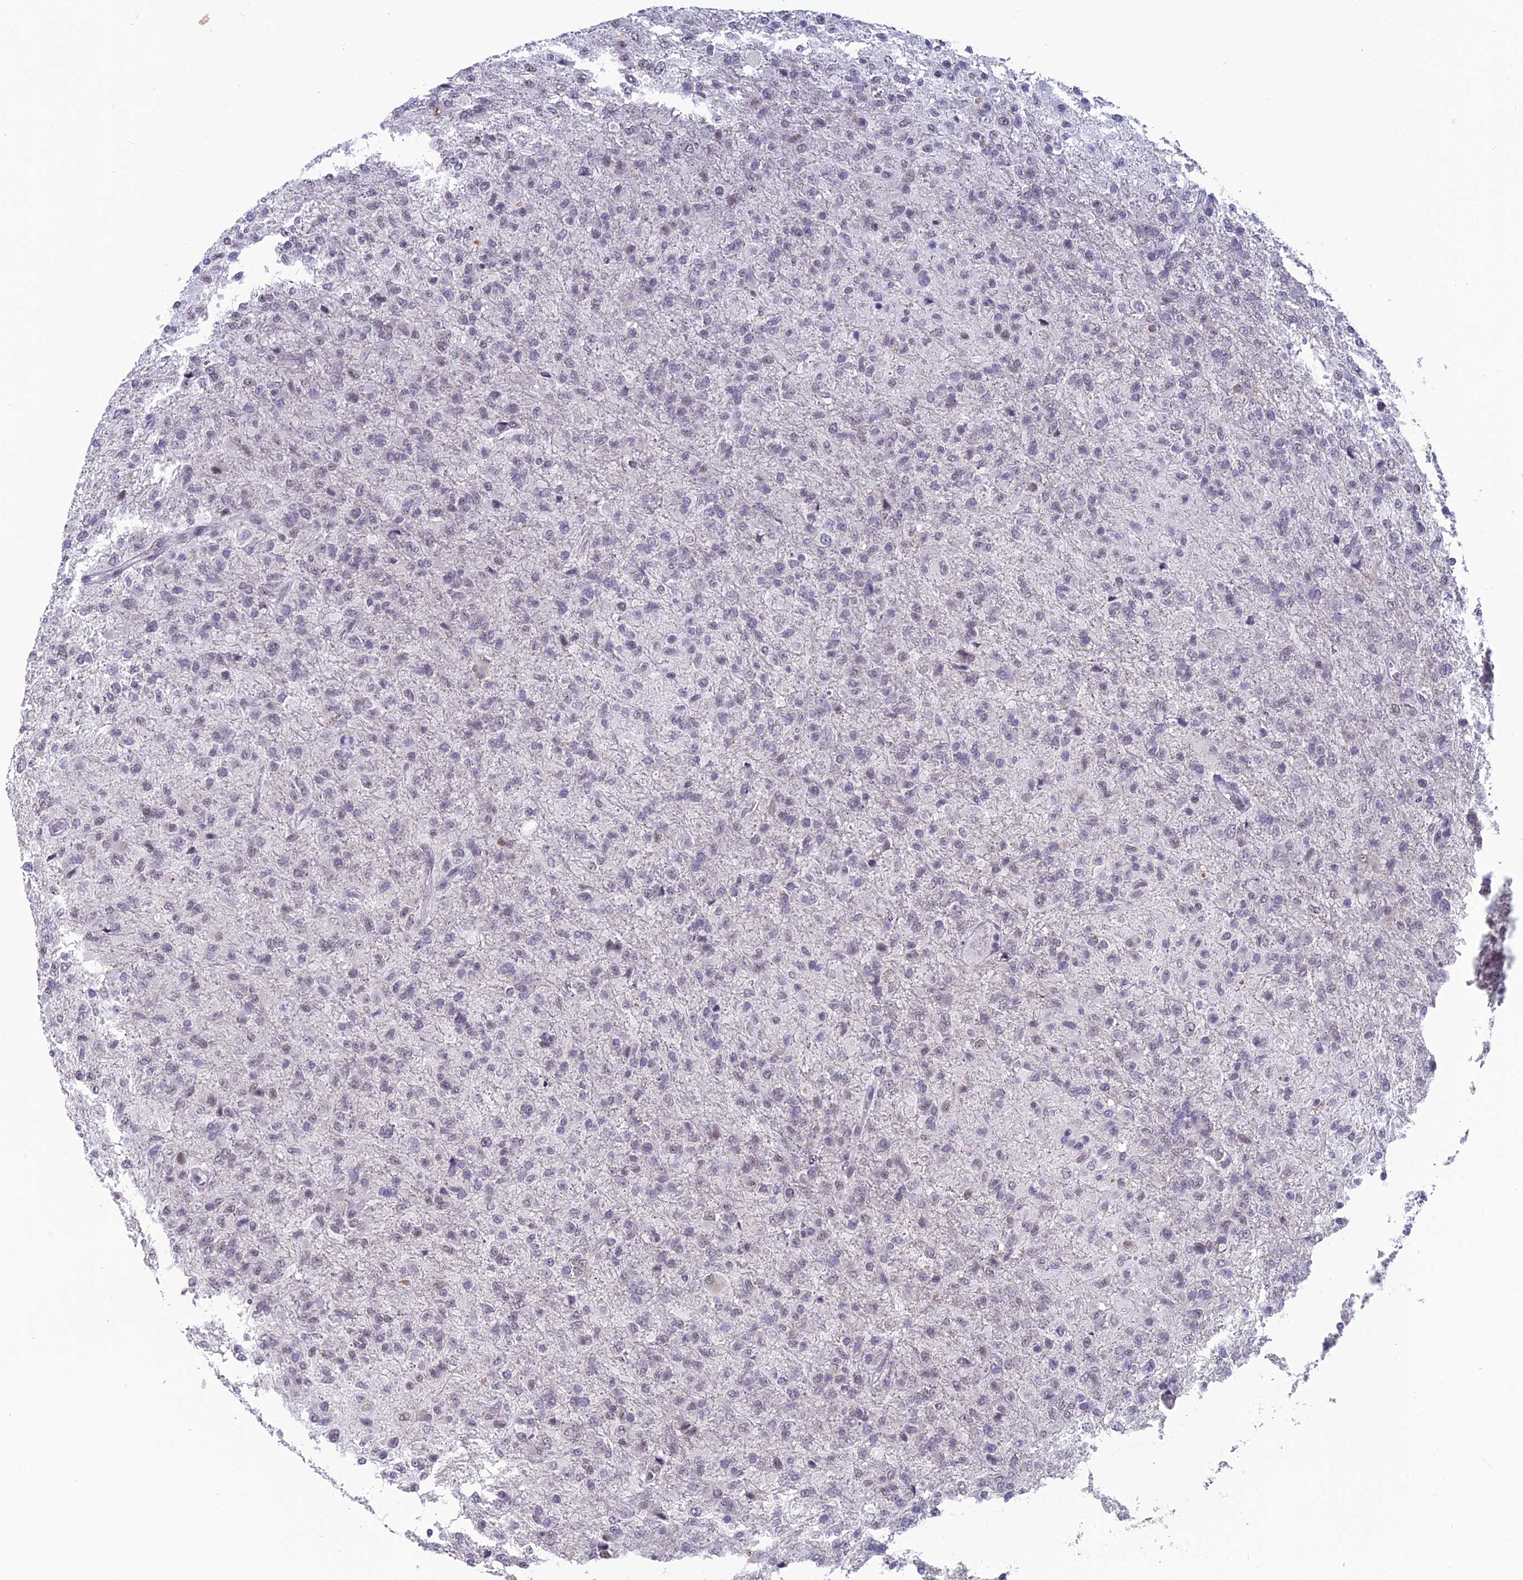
{"staining": {"intensity": "weak", "quantity": "25%-75%", "location": "nuclear"}, "tissue": "glioma", "cell_type": "Tumor cells", "image_type": "cancer", "snomed": [{"axis": "morphology", "description": "Glioma, malignant, High grade"}, {"axis": "topography", "description": "Brain"}], "caption": "Weak nuclear protein expression is identified in approximately 25%-75% of tumor cells in glioma.", "gene": "MT-CO3", "patient": {"sex": "female", "age": 74}}